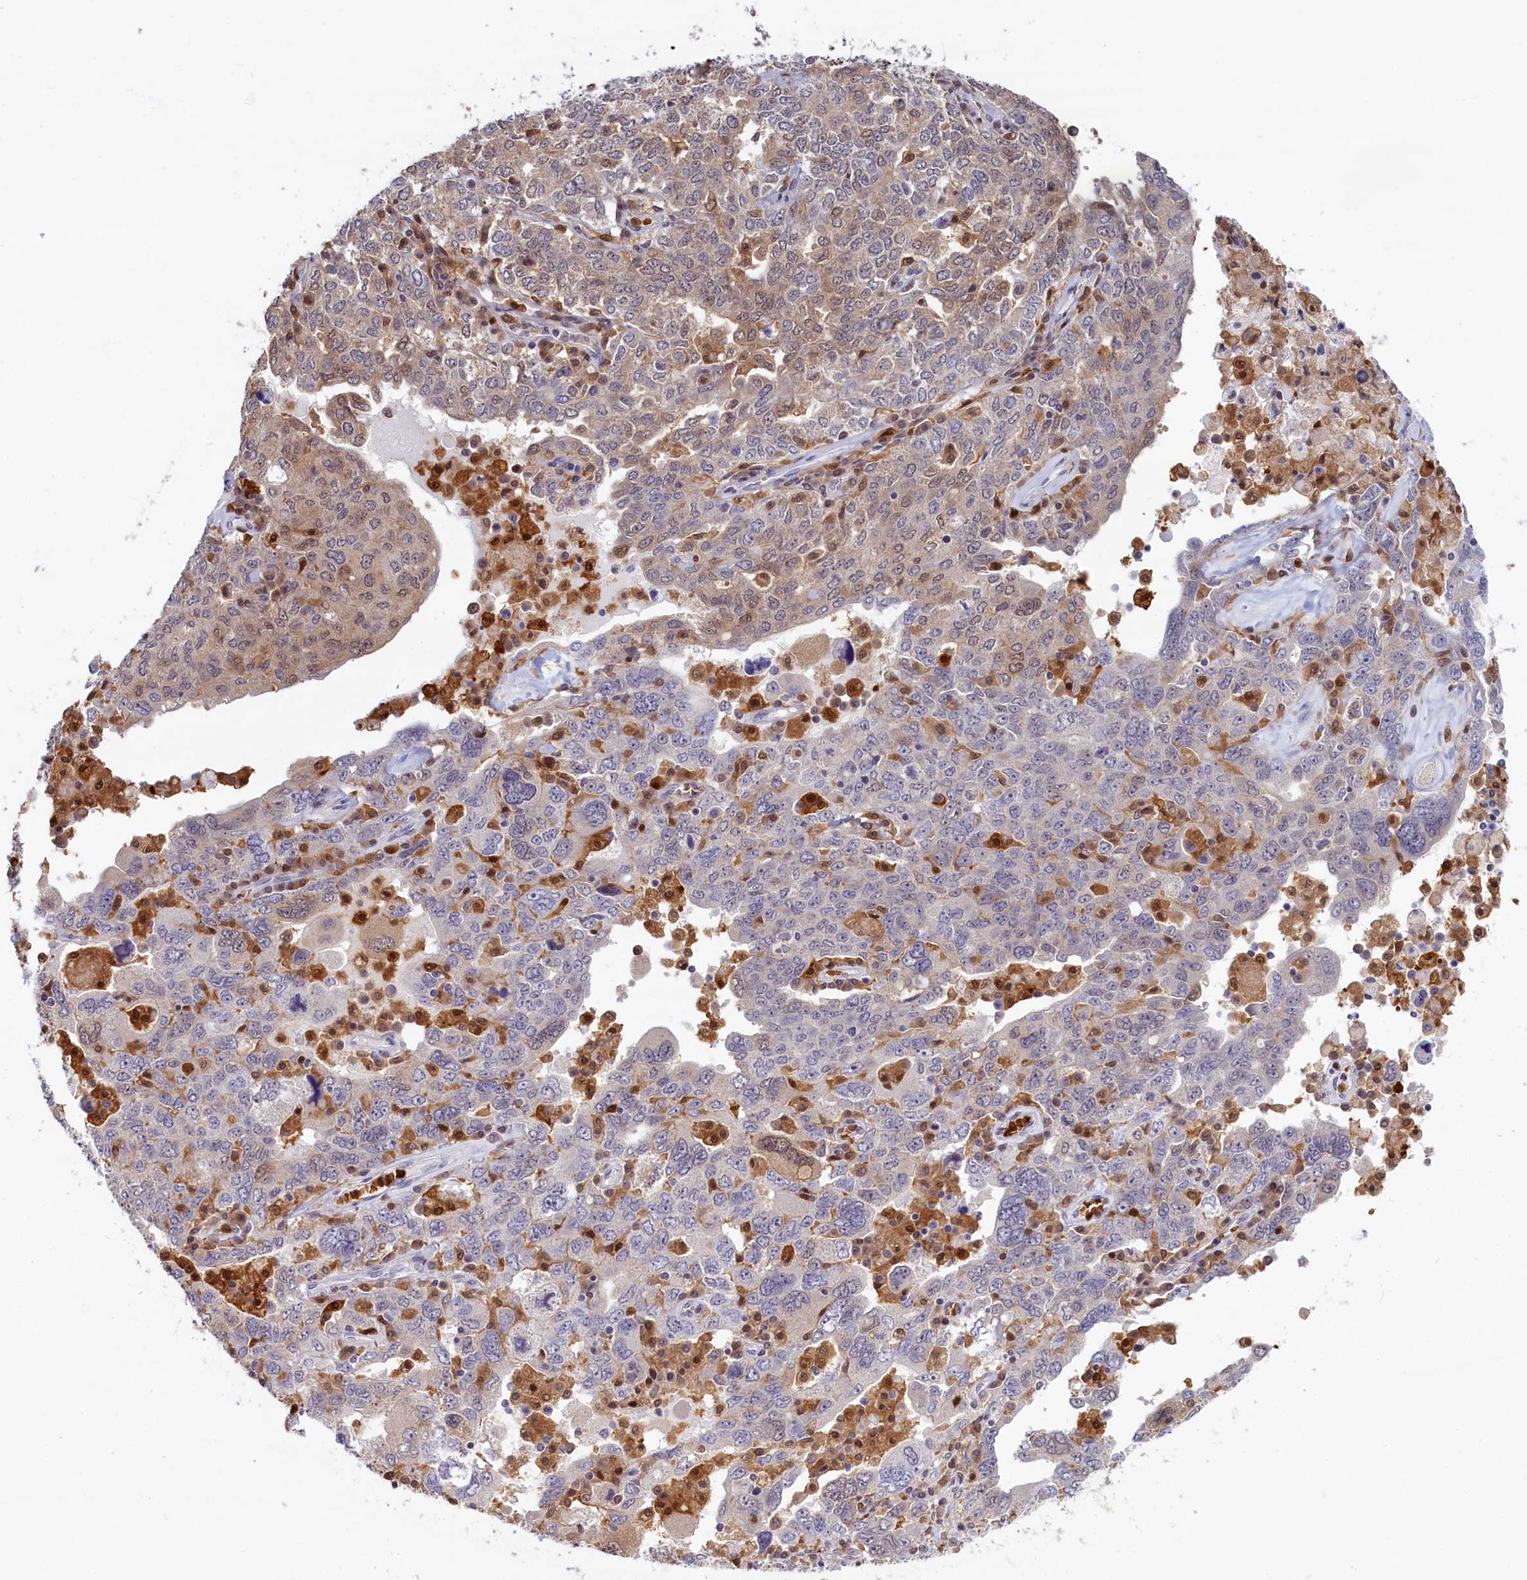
{"staining": {"intensity": "weak", "quantity": ">75%", "location": "cytoplasmic/membranous"}, "tissue": "ovarian cancer", "cell_type": "Tumor cells", "image_type": "cancer", "snomed": [{"axis": "morphology", "description": "Carcinoma, endometroid"}, {"axis": "topography", "description": "Ovary"}], "caption": "Tumor cells reveal low levels of weak cytoplasmic/membranous staining in approximately >75% of cells in human ovarian cancer (endometroid carcinoma).", "gene": "BLVRB", "patient": {"sex": "female", "age": 62}}